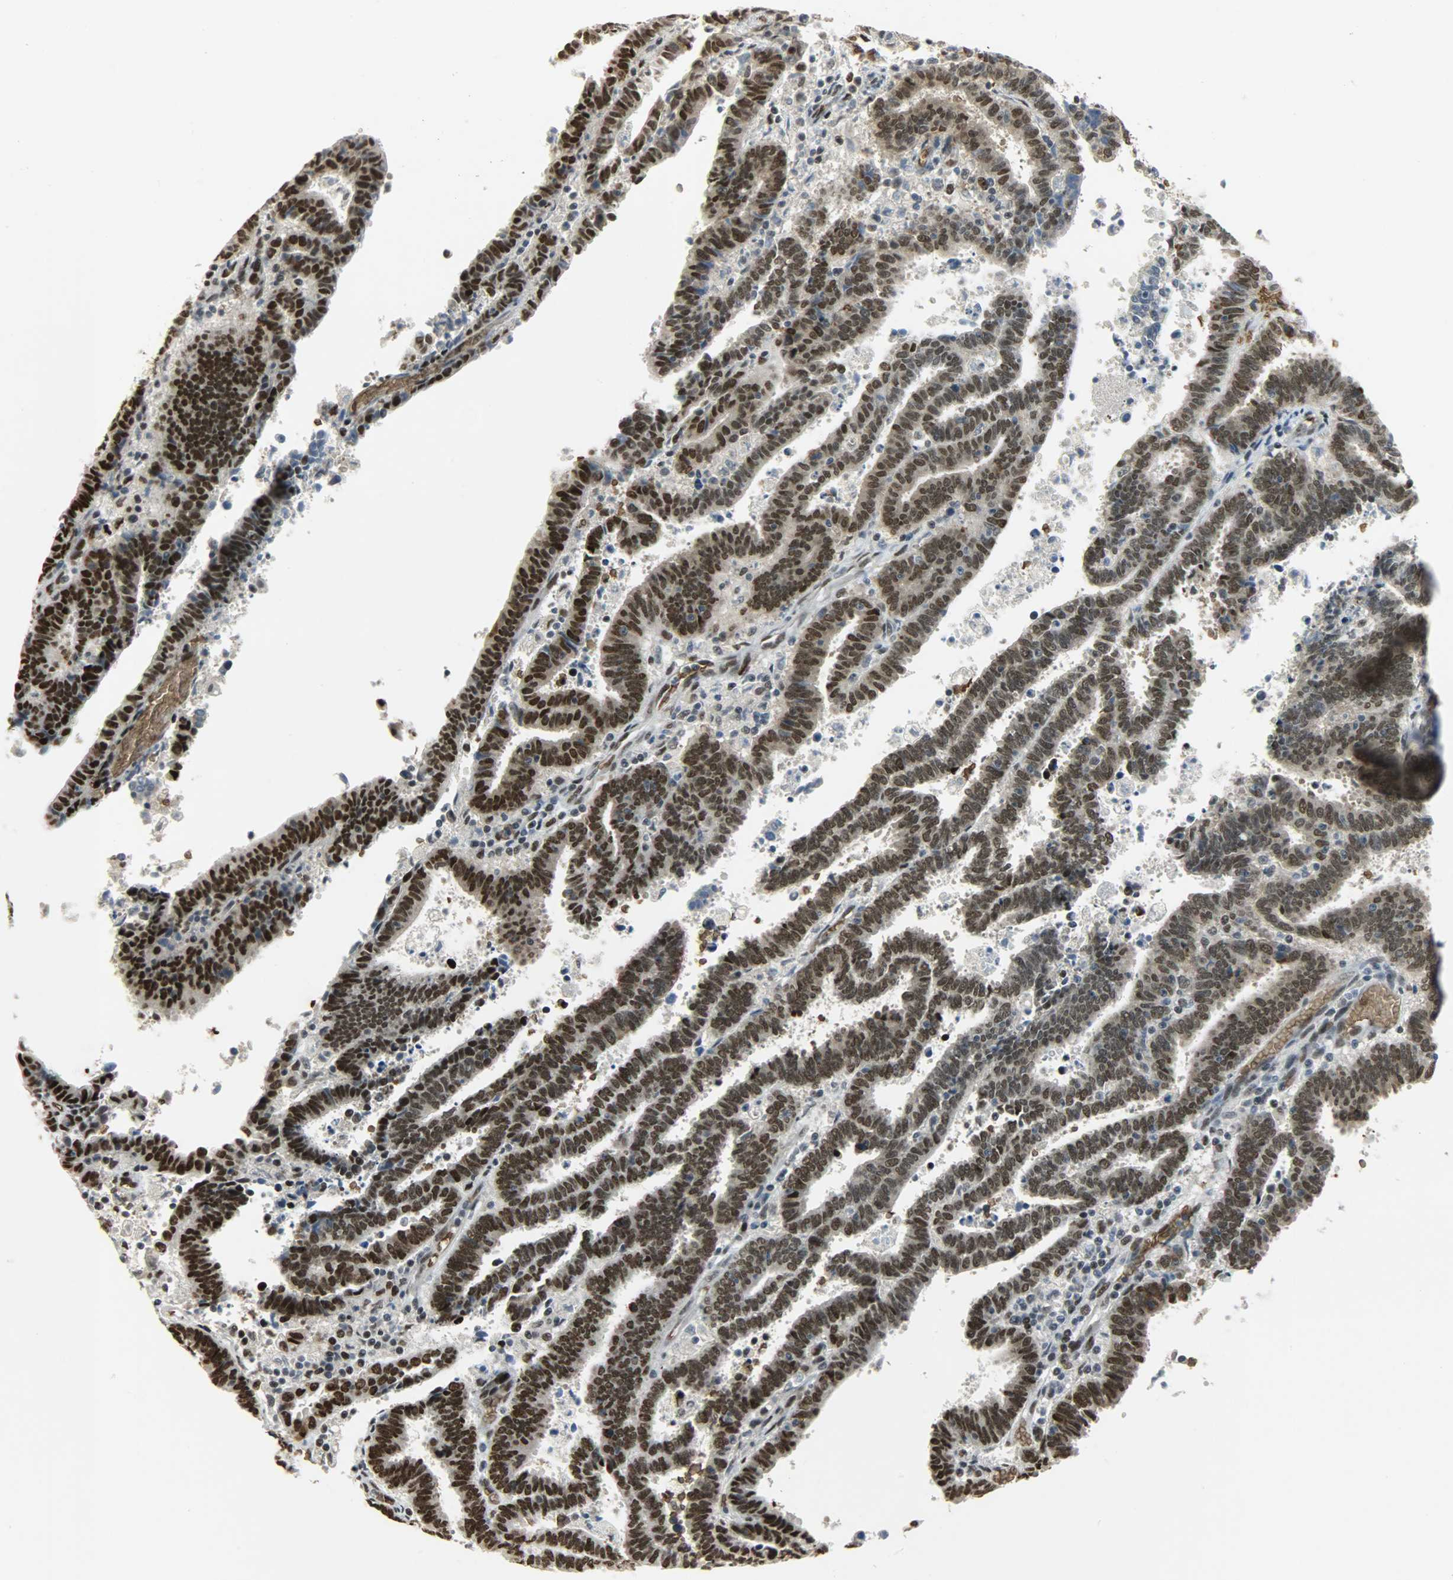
{"staining": {"intensity": "strong", "quantity": ">75%", "location": "nuclear"}, "tissue": "endometrial cancer", "cell_type": "Tumor cells", "image_type": "cancer", "snomed": [{"axis": "morphology", "description": "Adenocarcinoma, NOS"}, {"axis": "topography", "description": "Uterus"}], "caption": "The immunohistochemical stain shows strong nuclear staining in tumor cells of endometrial cancer (adenocarcinoma) tissue.", "gene": "SNAI1", "patient": {"sex": "female", "age": 83}}